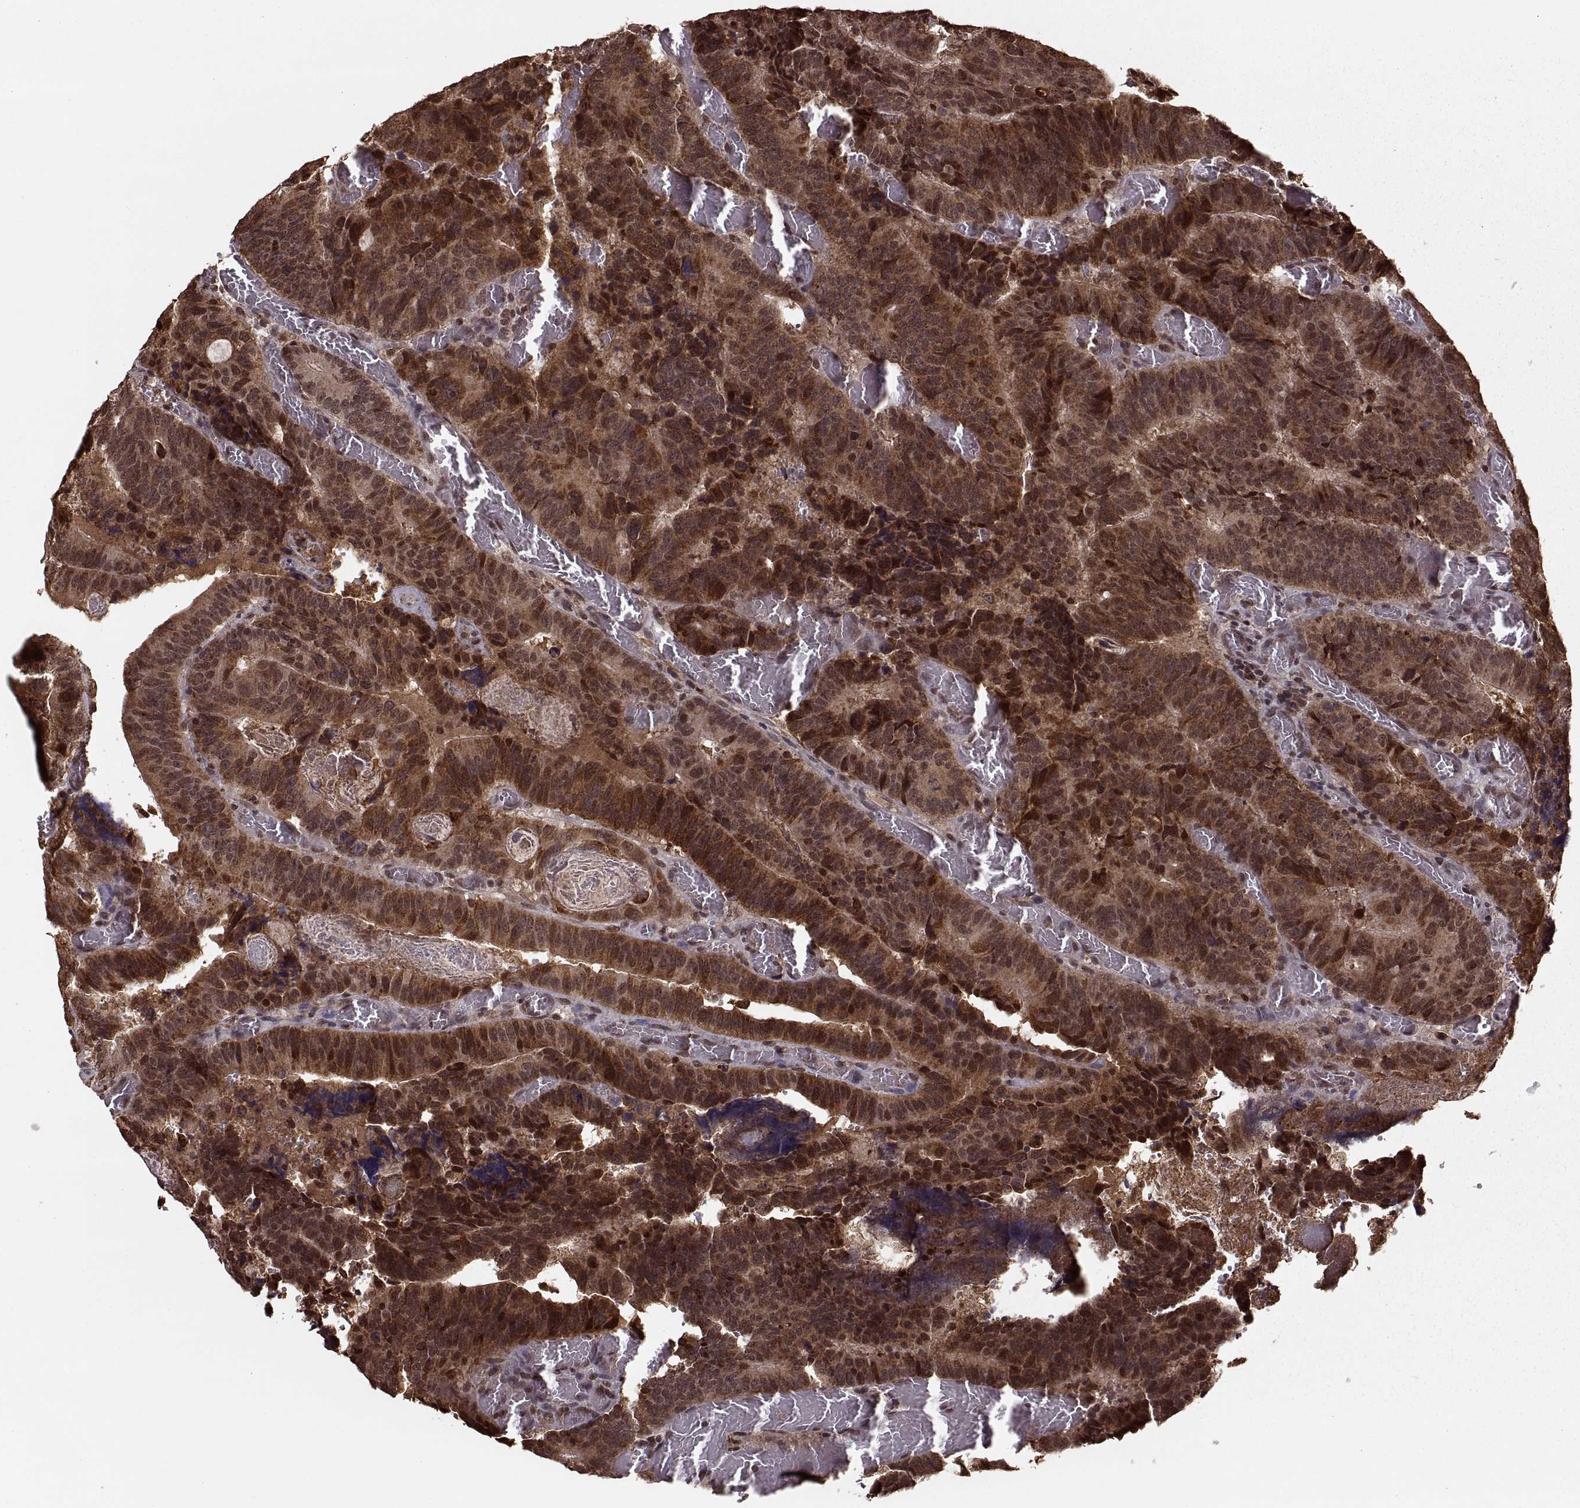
{"staining": {"intensity": "strong", "quantity": ">75%", "location": "cytoplasmic/membranous,nuclear"}, "tissue": "colorectal cancer", "cell_type": "Tumor cells", "image_type": "cancer", "snomed": [{"axis": "morphology", "description": "Adenocarcinoma, NOS"}, {"axis": "topography", "description": "Colon"}], "caption": "Adenocarcinoma (colorectal) tissue reveals strong cytoplasmic/membranous and nuclear staining in about >75% of tumor cells", "gene": "RFT1", "patient": {"sex": "female", "age": 82}}